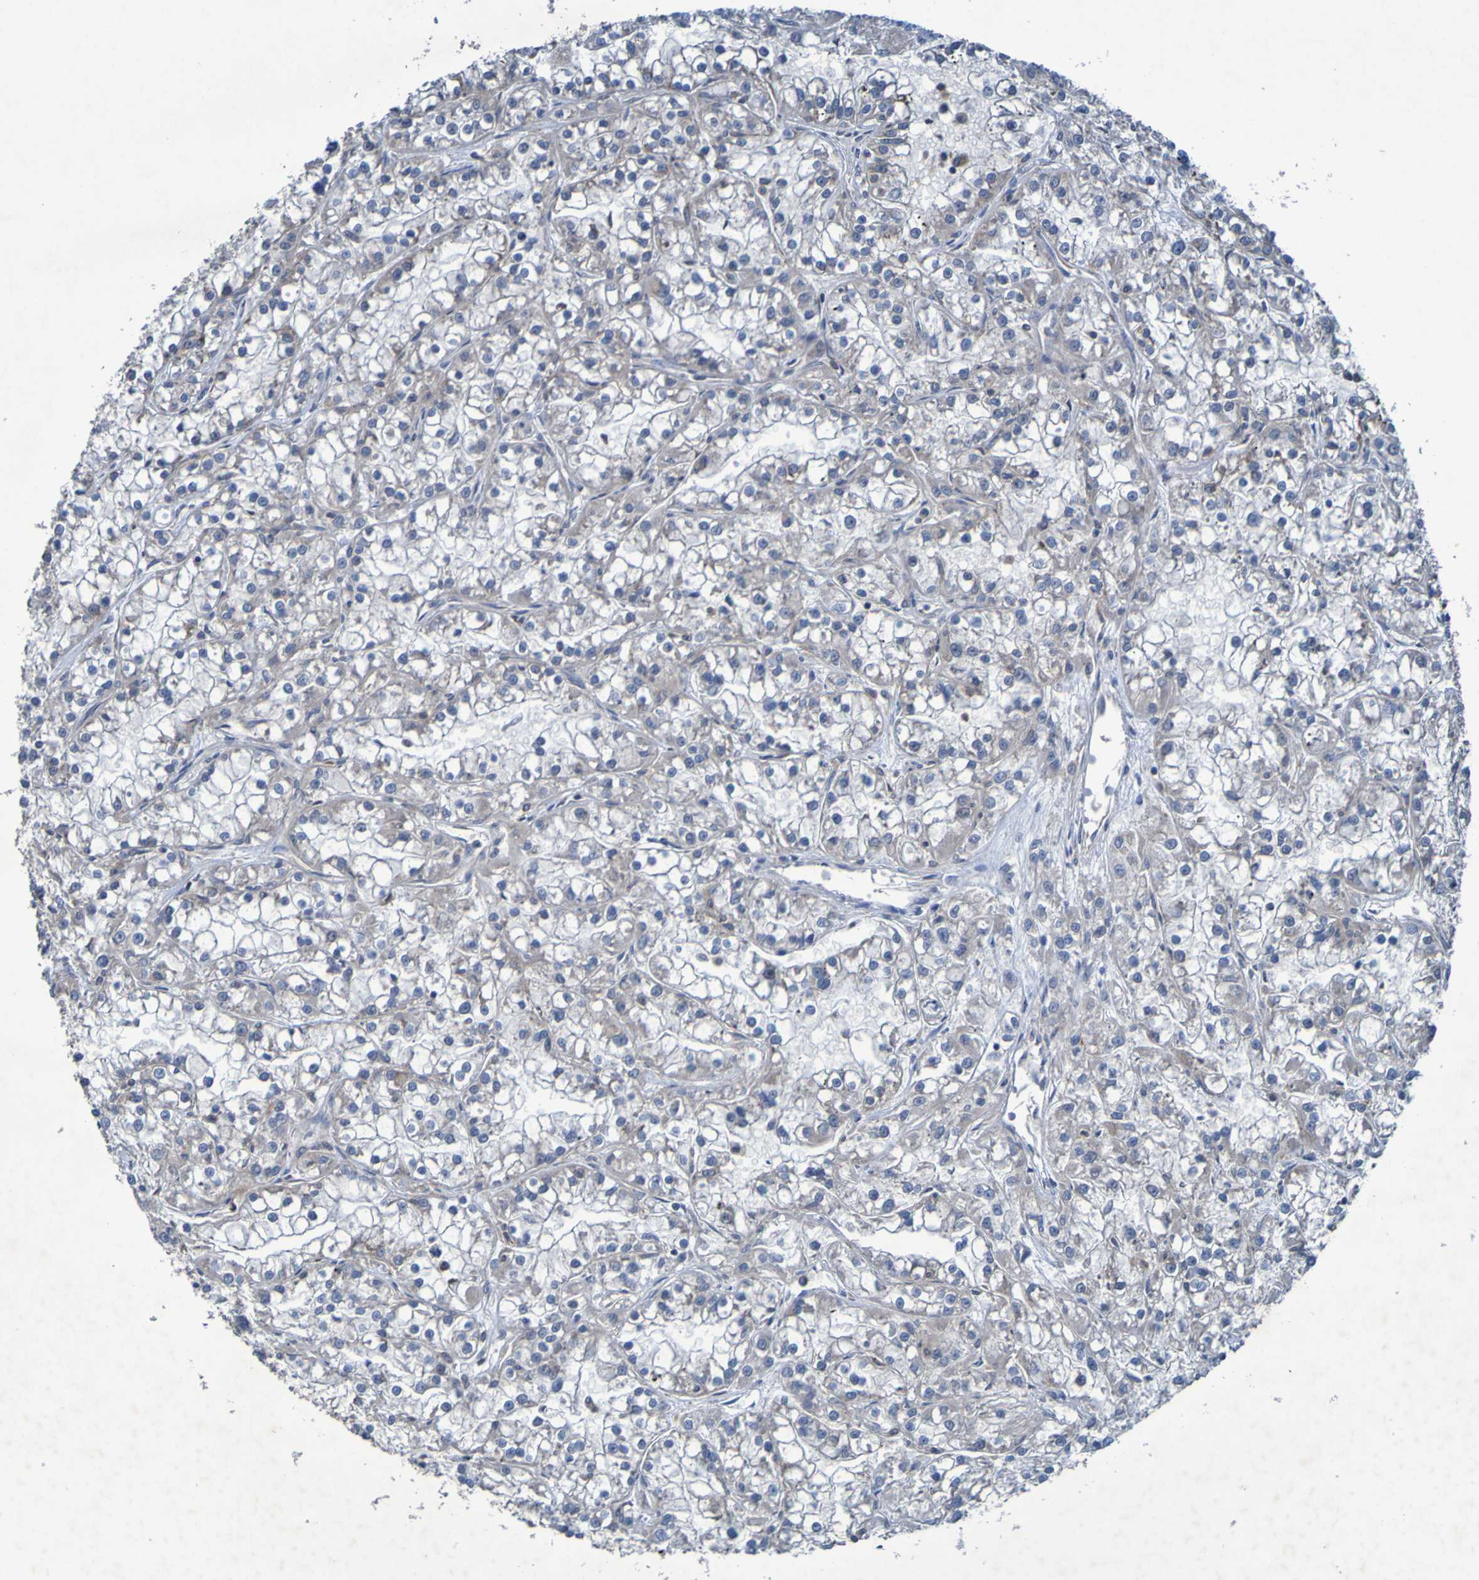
{"staining": {"intensity": "negative", "quantity": "none", "location": "none"}, "tissue": "renal cancer", "cell_type": "Tumor cells", "image_type": "cancer", "snomed": [{"axis": "morphology", "description": "Adenocarcinoma, NOS"}, {"axis": "topography", "description": "Kidney"}], "caption": "High magnification brightfield microscopy of renal adenocarcinoma stained with DAB (brown) and counterstained with hematoxylin (blue): tumor cells show no significant expression.", "gene": "SDK1", "patient": {"sex": "female", "age": 52}}